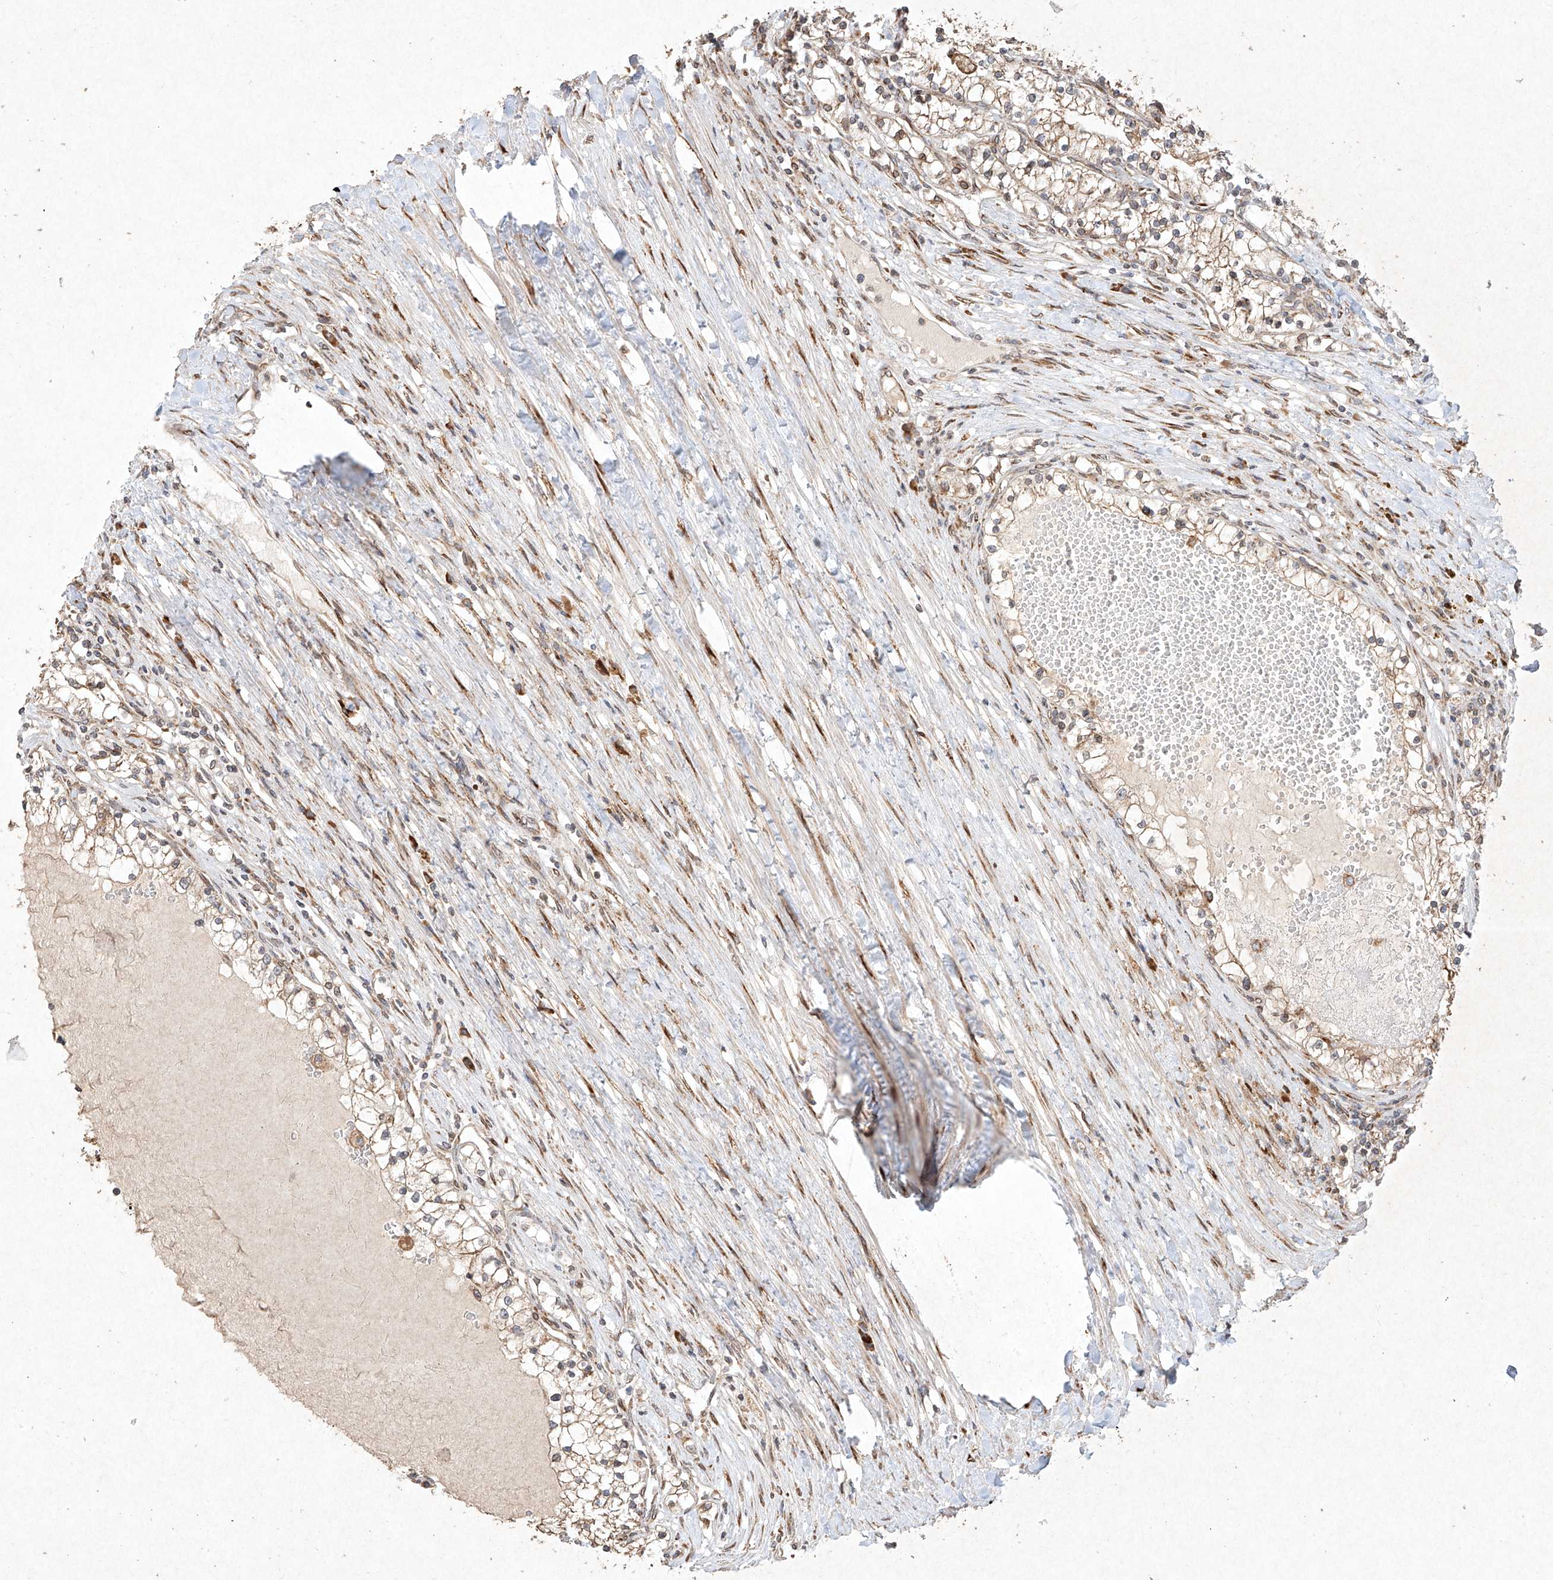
{"staining": {"intensity": "weak", "quantity": ">75%", "location": "cytoplasmic/membranous"}, "tissue": "renal cancer", "cell_type": "Tumor cells", "image_type": "cancer", "snomed": [{"axis": "morphology", "description": "Normal tissue, NOS"}, {"axis": "morphology", "description": "Adenocarcinoma, NOS"}, {"axis": "topography", "description": "Kidney"}], "caption": "Immunohistochemistry (IHC) of adenocarcinoma (renal) shows low levels of weak cytoplasmic/membranous expression in approximately >75% of tumor cells.", "gene": "SEMA3B", "patient": {"sex": "male", "age": 68}}